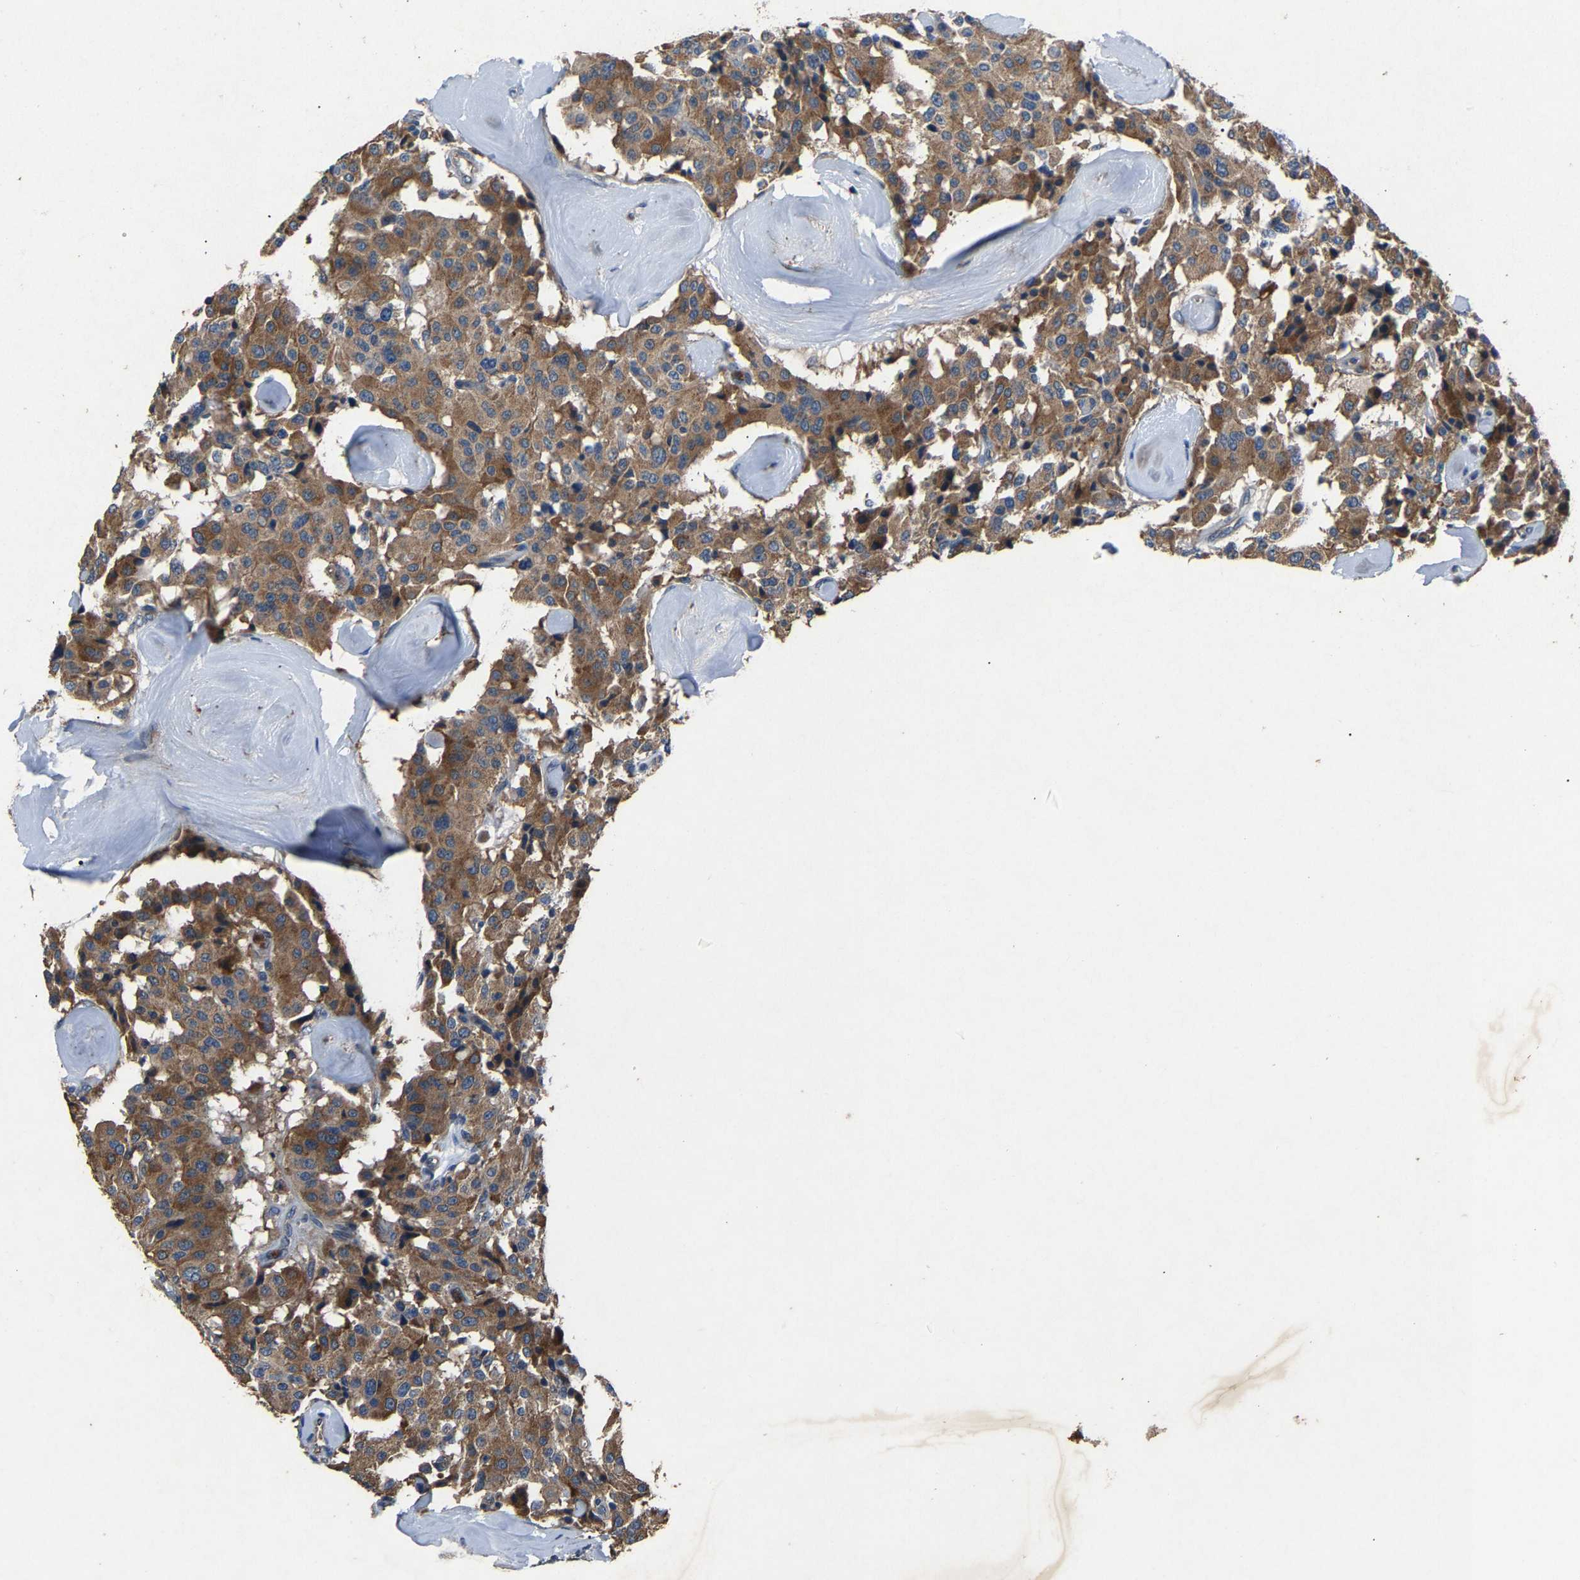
{"staining": {"intensity": "moderate", "quantity": ">75%", "location": "cytoplasmic/membranous"}, "tissue": "carcinoid", "cell_type": "Tumor cells", "image_type": "cancer", "snomed": [{"axis": "morphology", "description": "Carcinoid, malignant, NOS"}, {"axis": "topography", "description": "Lung"}], "caption": "This is a micrograph of immunohistochemistry staining of carcinoid, which shows moderate staining in the cytoplasmic/membranous of tumor cells.", "gene": "PPID", "patient": {"sex": "male", "age": 30}}